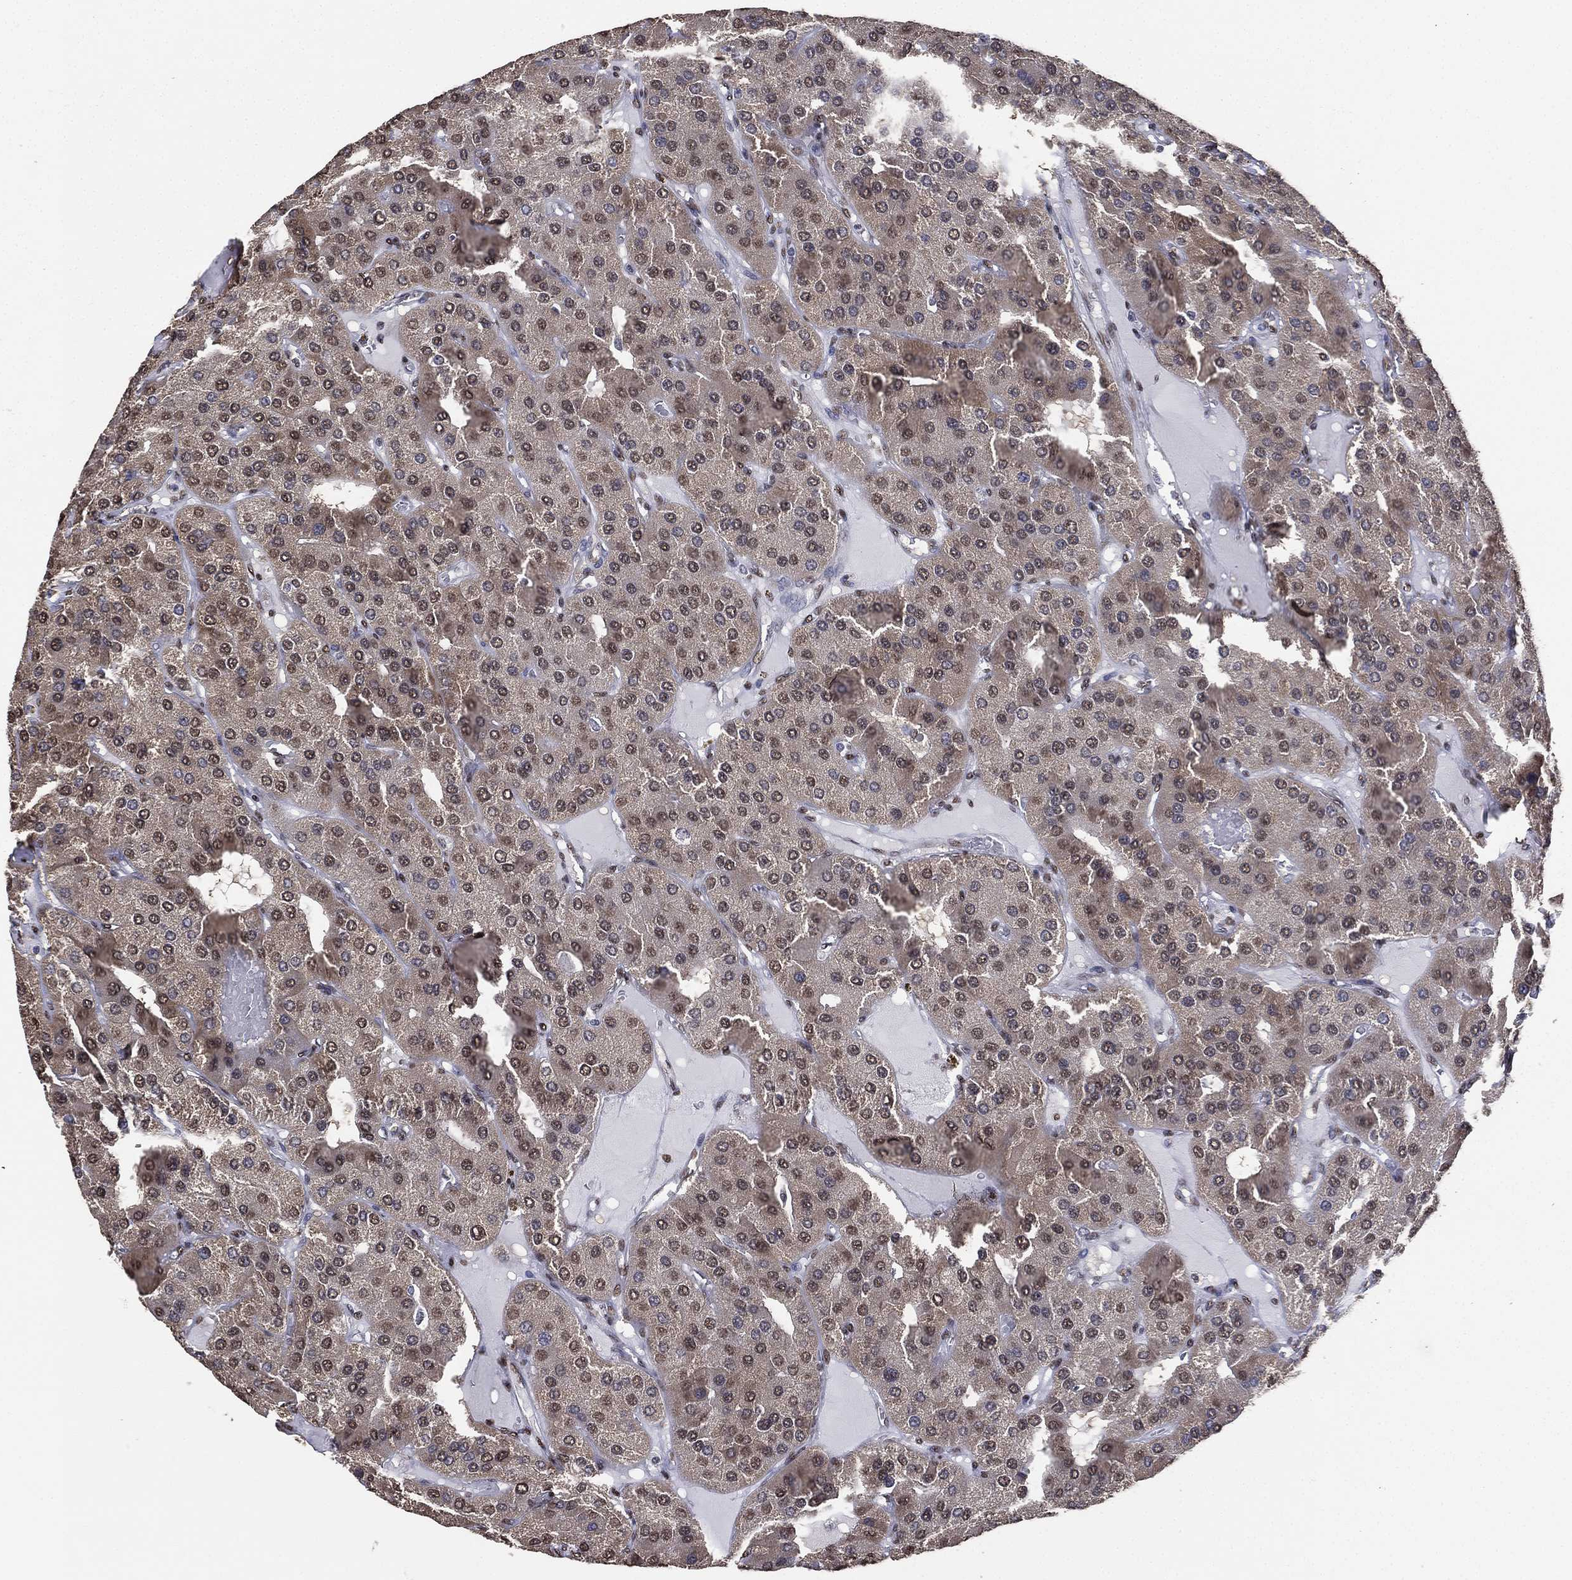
{"staining": {"intensity": "weak", "quantity": "25%-75%", "location": "cytoplasmic/membranous,nuclear"}, "tissue": "parathyroid gland", "cell_type": "Glandular cells", "image_type": "normal", "snomed": [{"axis": "morphology", "description": "Normal tissue, NOS"}, {"axis": "morphology", "description": "Adenoma, NOS"}, {"axis": "topography", "description": "Parathyroid gland"}], "caption": "High-magnification brightfield microscopy of normal parathyroid gland stained with DAB (3,3'-diaminobenzidine) (brown) and counterstained with hematoxylin (blue). glandular cells exhibit weak cytoplasmic/membranous,nuclear expression is appreciated in approximately25%-75% of cells. Using DAB (brown) and hematoxylin (blue) stains, captured at high magnification using brightfield microscopy.", "gene": "ALDH7A1", "patient": {"sex": "female", "age": 86}}